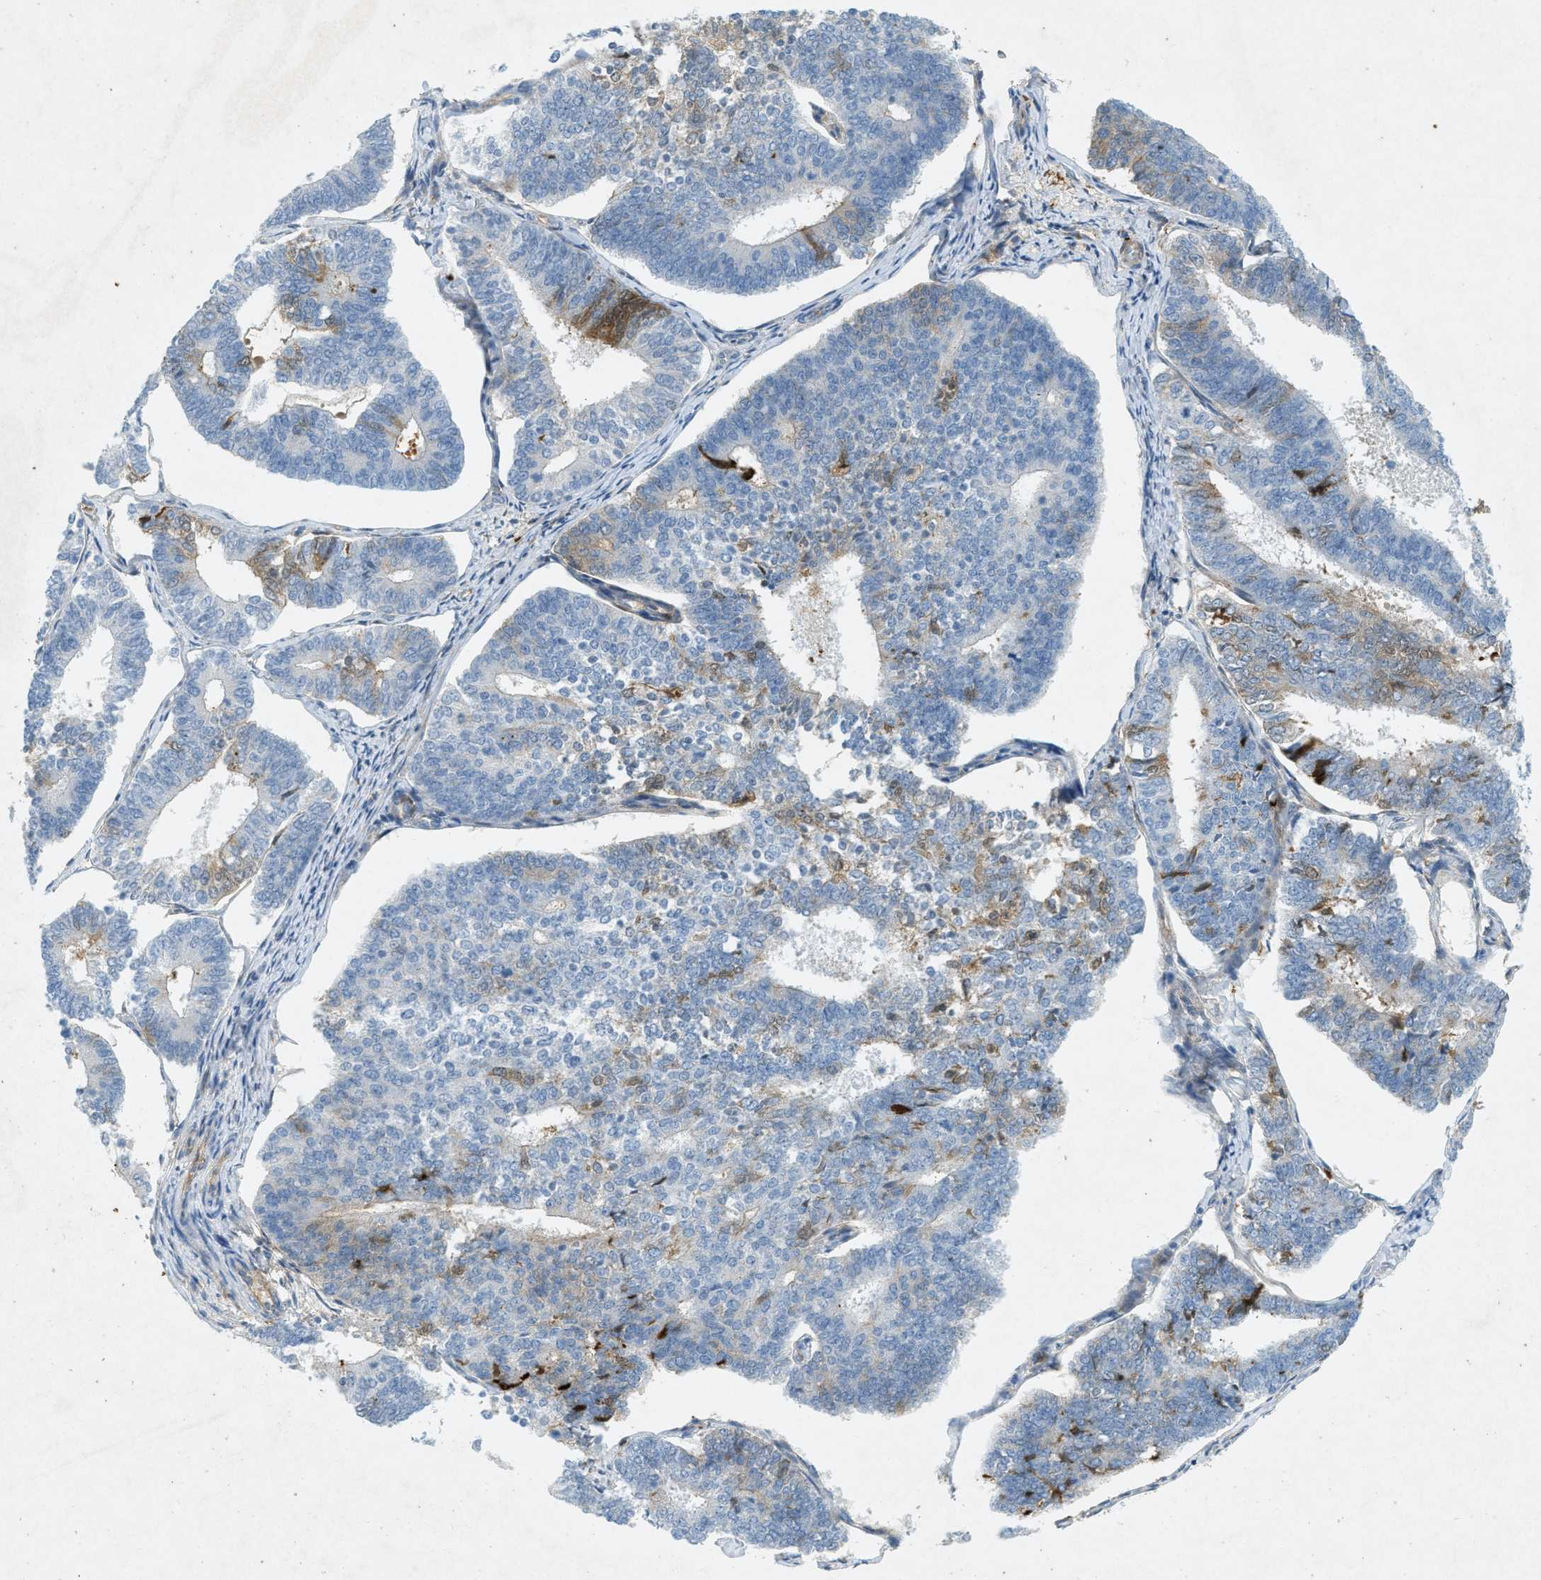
{"staining": {"intensity": "moderate", "quantity": "<25%", "location": "cytoplasmic/membranous"}, "tissue": "endometrial cancer", "cell_type": "Tumor cells", "image_type": "cancer", "snomed": [{"axis": "morphology", "description": "Adenocarcinoma, NOS"}, {"axis": "topography", "description": "Endometrium"}], "caption": "Approximately <25% of tumor cells in human endometrial cancer (adenocarcinoma) show moderate cytoplasmic/membranous protein positivity as visualized by brown immunohistochemical staining.", "gene": "F2", "patient": {"sex": "female", "age": 70}}